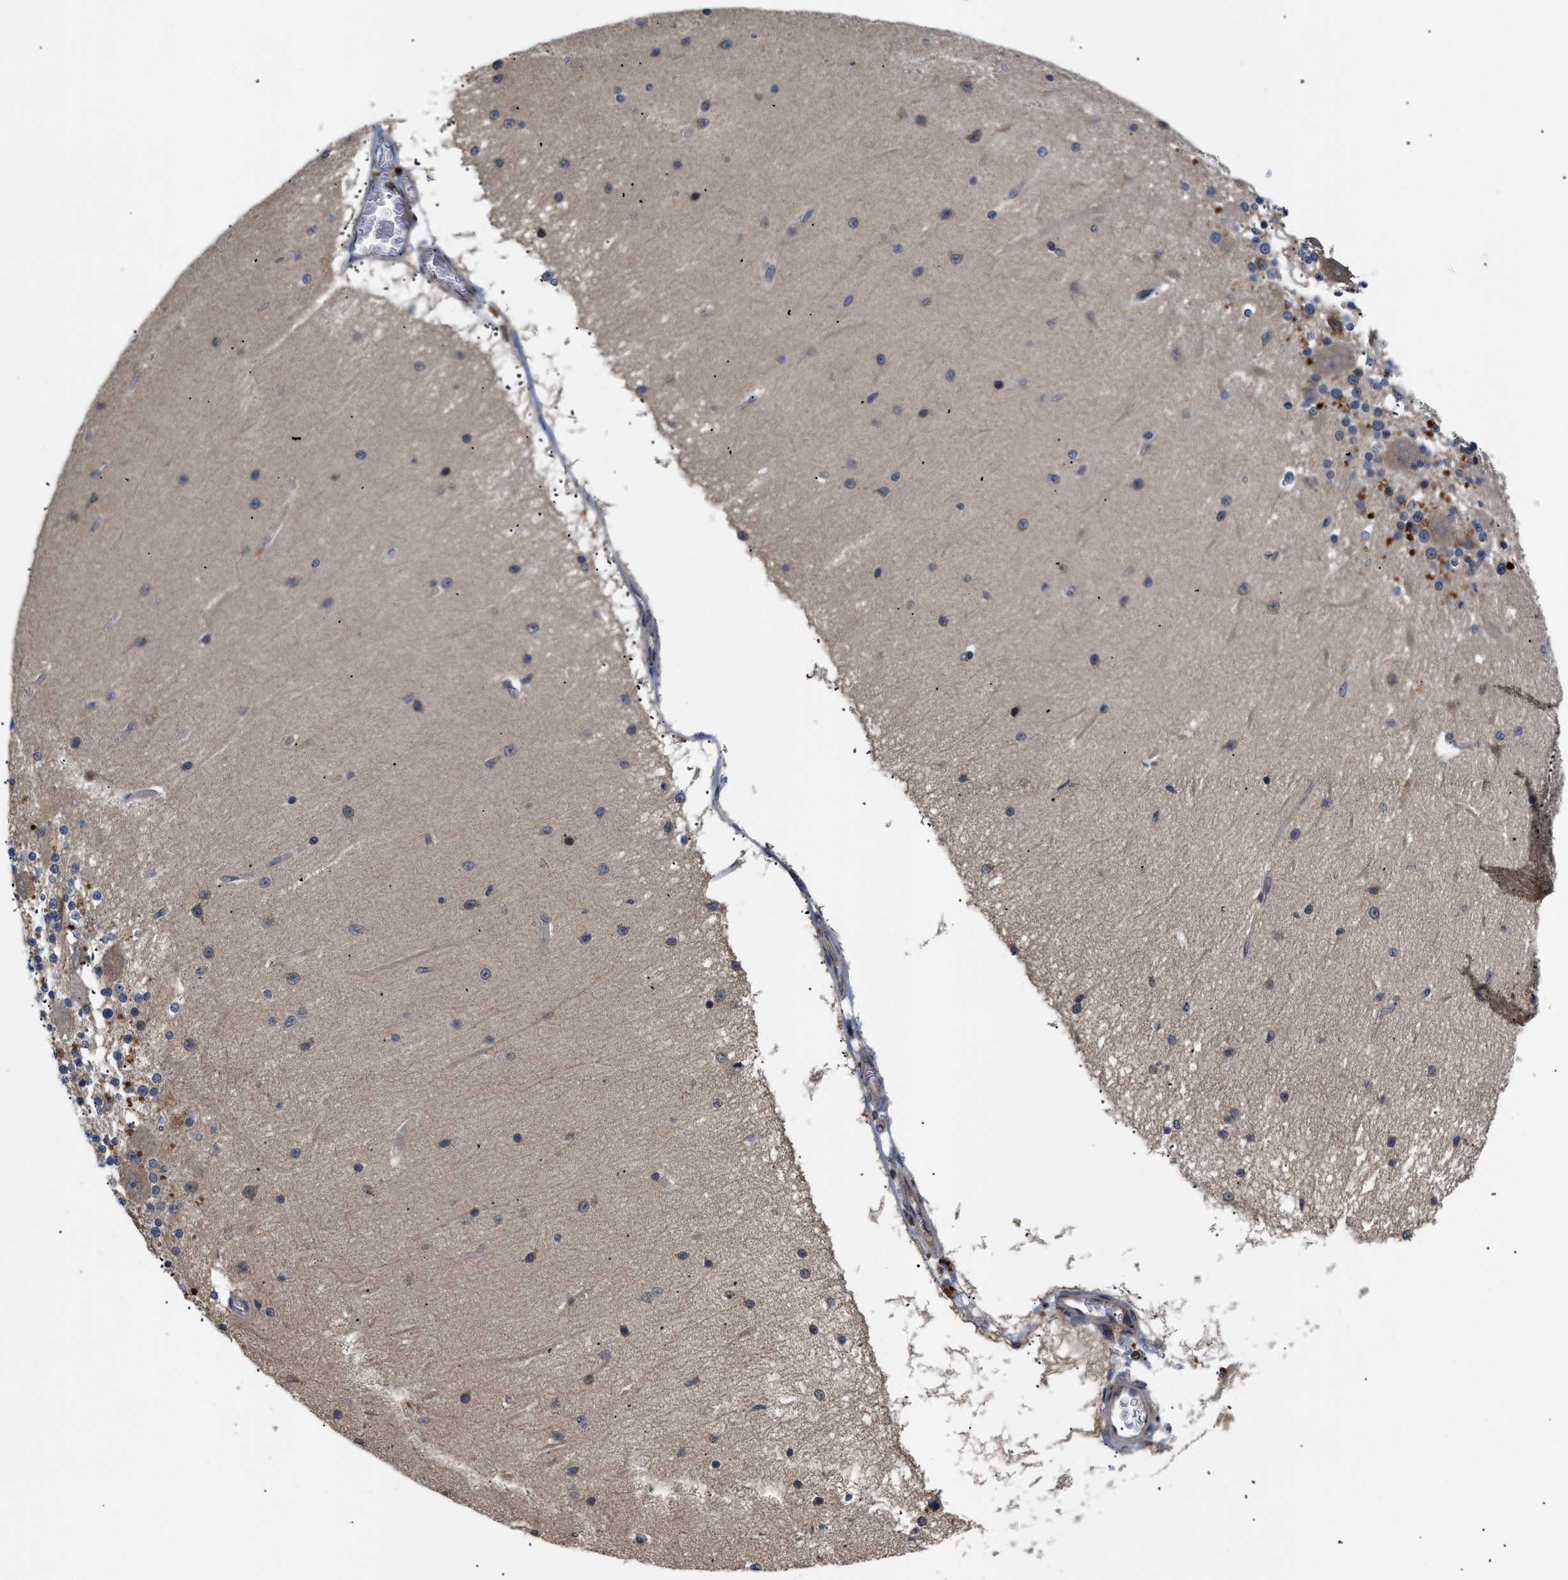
{"staining": {"intensity": "moderate", "quantity": ">75%", "location": "cytoplasmic/membranous,nuclear"}, "tissue": "cerebellum", "cell_type": "Cells in granular layer", "image_type": "normal", "snomed": [{"axis": "morphology", "description": "Normal tissue, NOS"}, {"axis": "topography", "description": "Cerebellum"}], "caption": "Immunohistochemistry (IHC) photomicrograph of unremarkable cerebellum stained for a protein (brown), which exhibits medium levels of moderate cytoplasmic/membranous,nuclear staining in about >75% of cells in granular layer.", "gene": "HMGCR", "patient": {"sex": "female", "age": 54}}